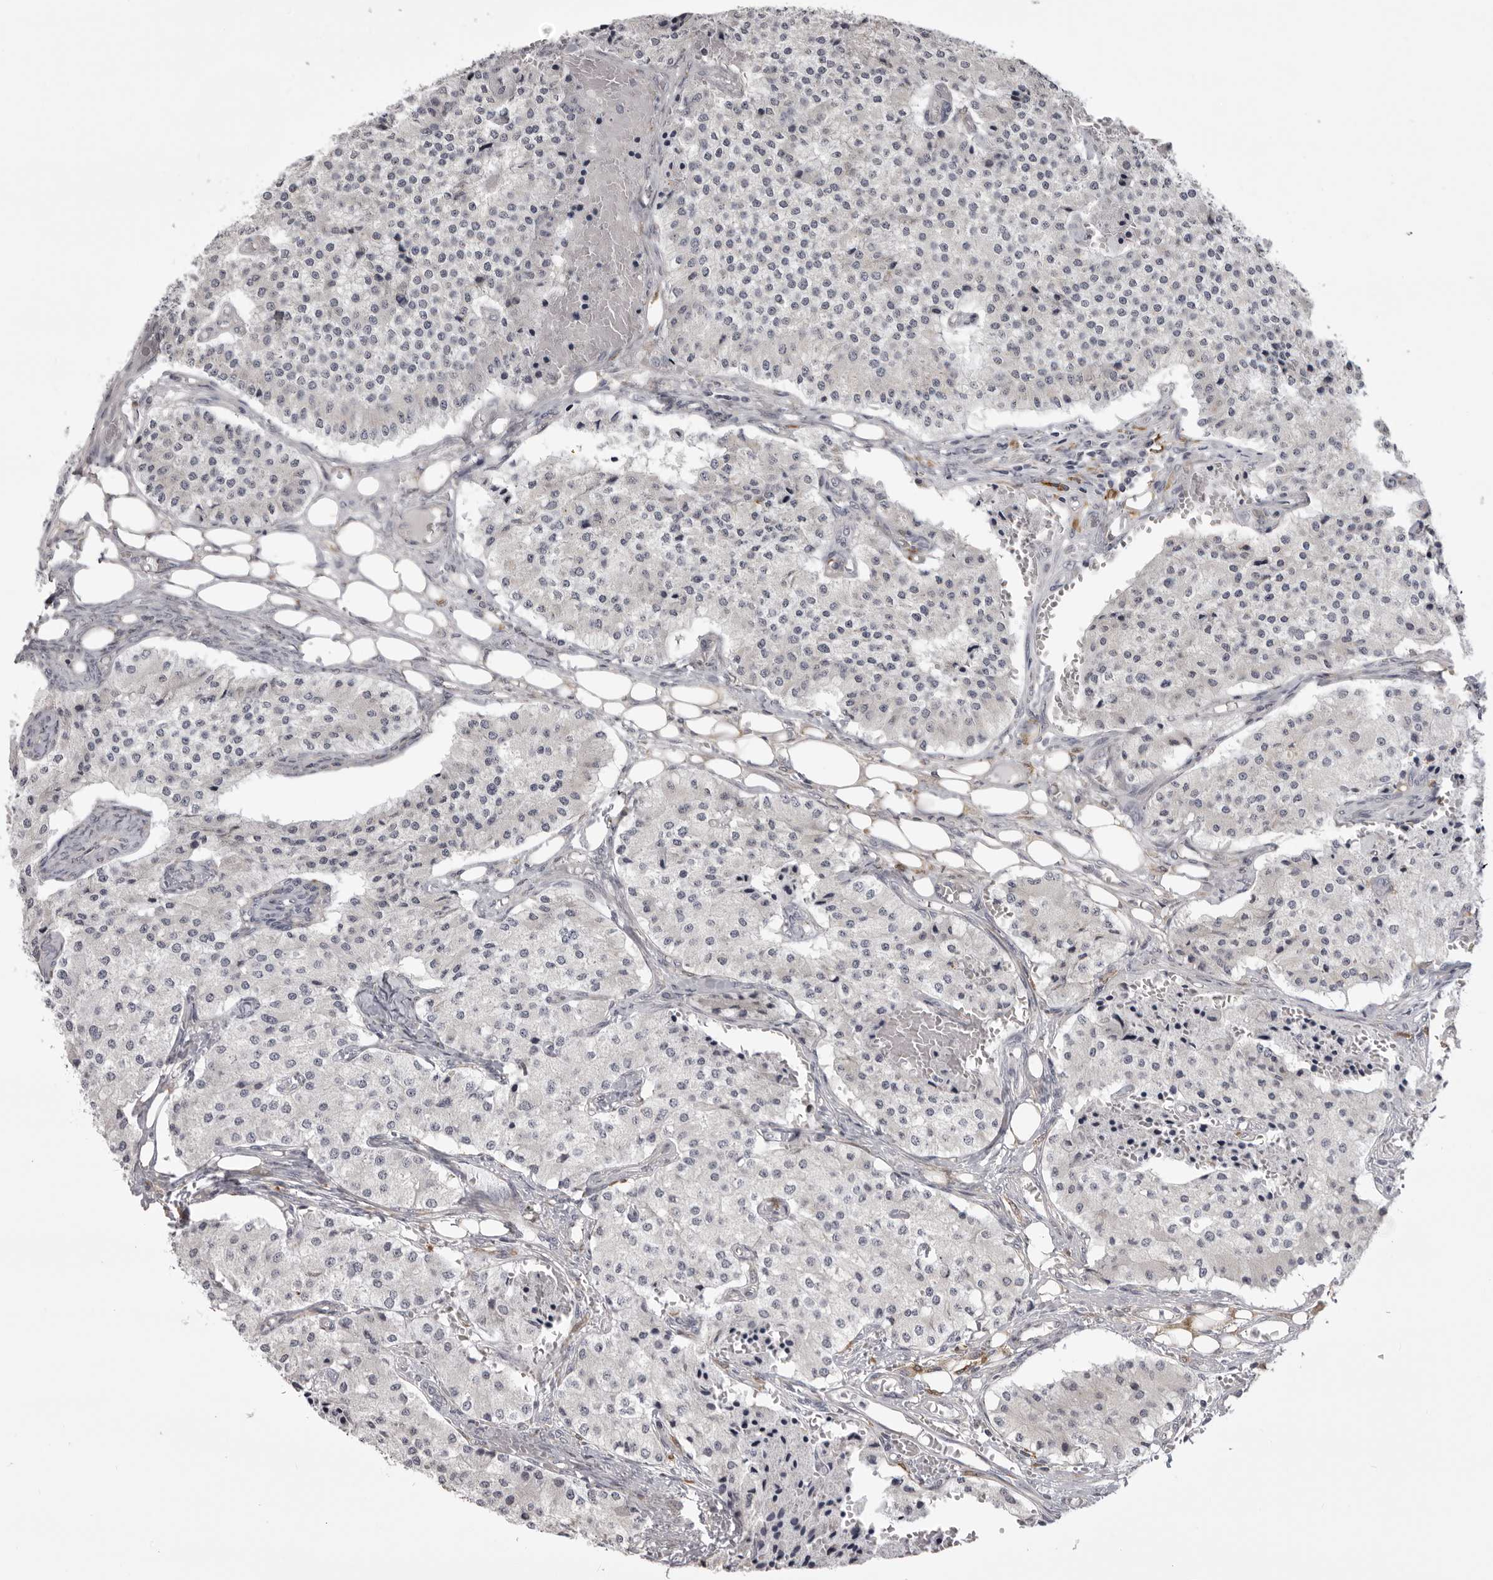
{"staining": {"intensity": "negative", "quantity": "none", "location": "none"}, "tissue": "carcinoid", "cell_type": "Tumor cells", "image_type": "cancer", "snomed": [{"axis": "morphology", "description": "Carcinoid, malignant, NOS"}, {"axis": "topography", "description": "Colon"}], "caption": "Immunohistochemical staining of malignant carcinoid demonstrates no significant expression in tumor cells.", "gene": "NCEH1", "patient": {"sex": "female", "age": 52}}